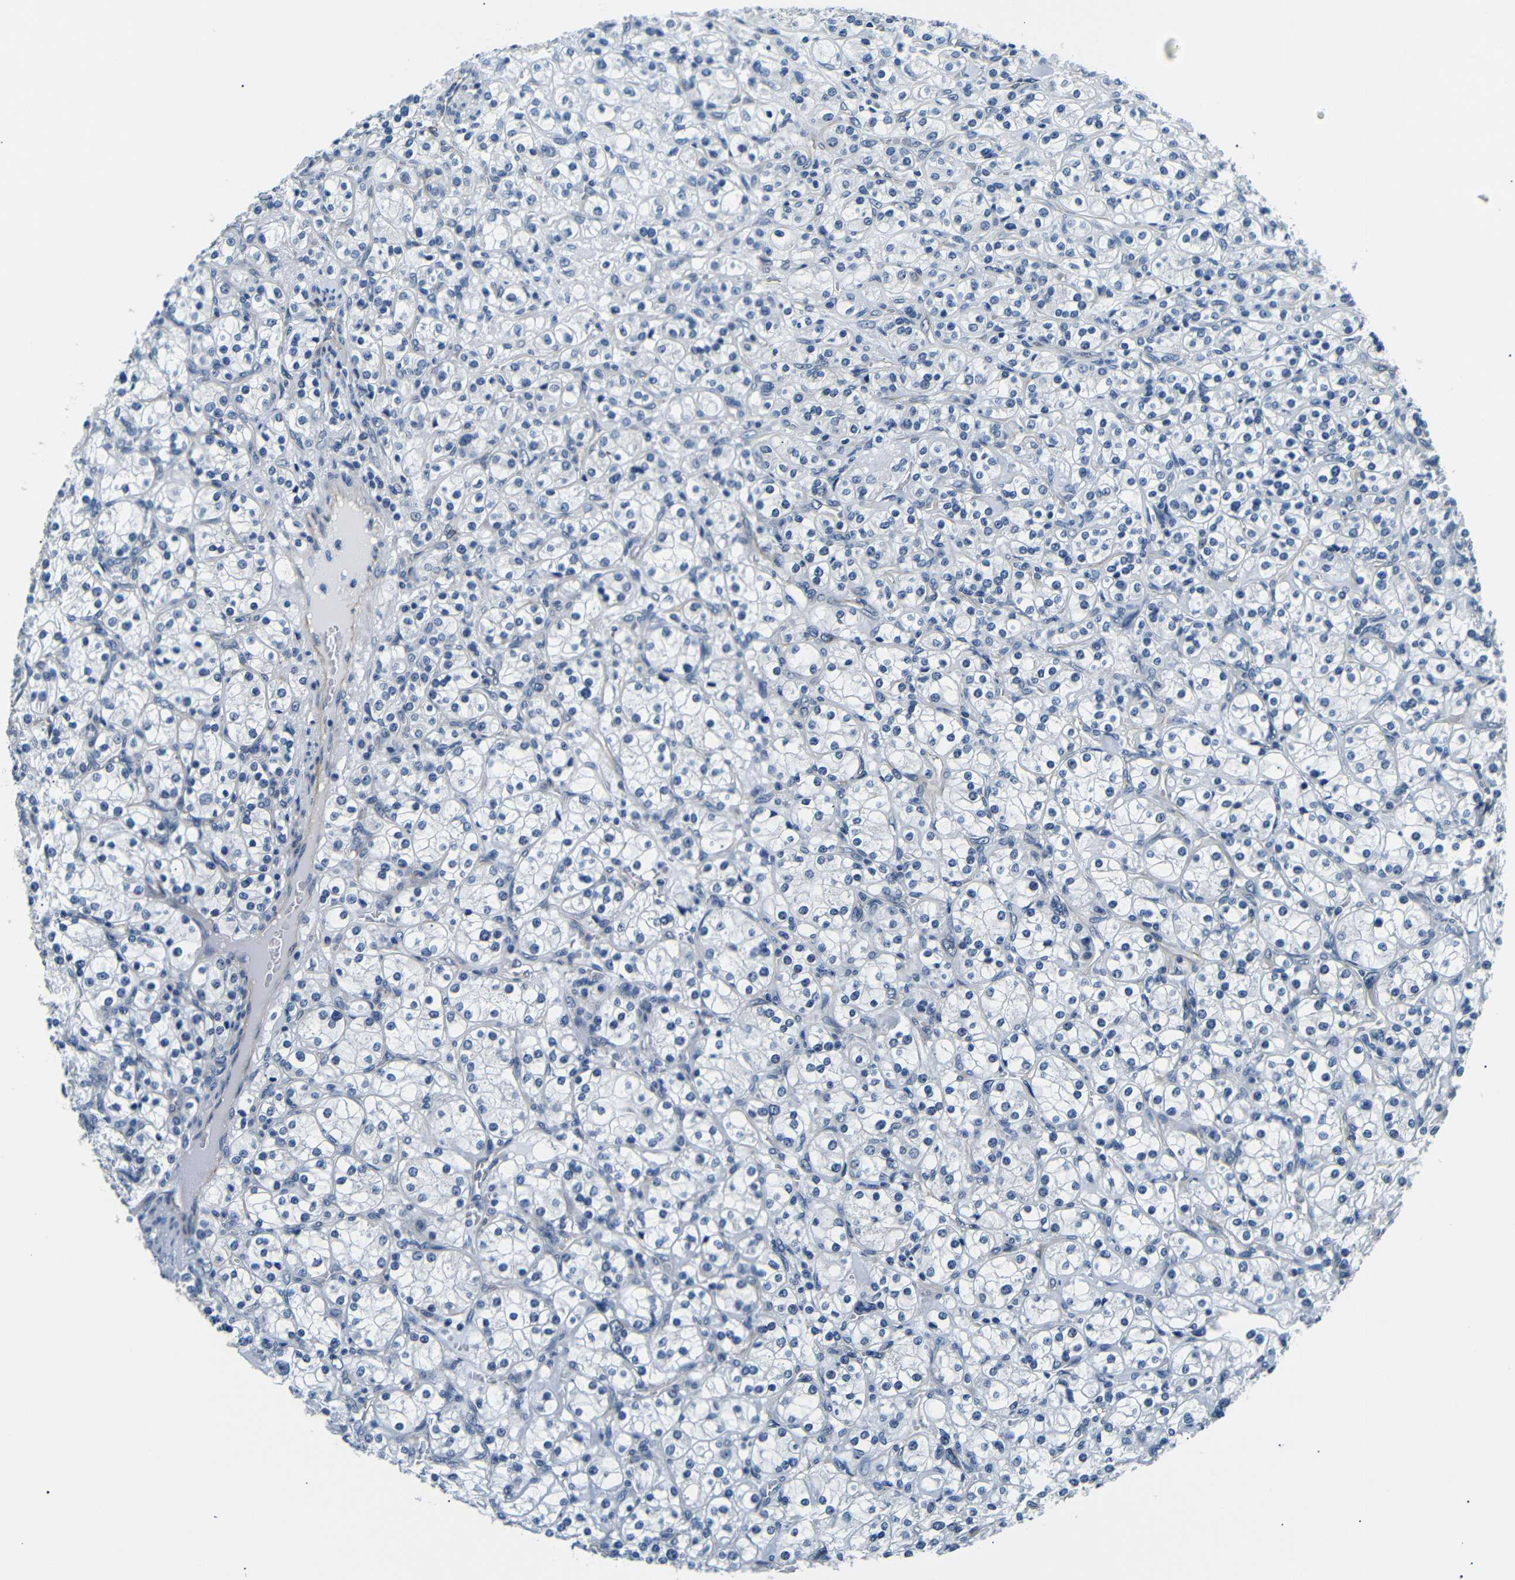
{"staining": {"intensity": "negative", "quantity": "none", "location": "none"}, "tissue": "renal cancer", "cell_type": "Tumor cells", "image_type": "cancer", "snomed": [{"axis": "morphology", "description": "Adenocarcinoma, NOS"}, {"axis": "topography", "description": "Kidney"}], "caption": "This is an immunohistochemistry photomicrograph of human renal cancer. There is no staining in tumor cells.", "gene": "TAFA1", "patient": {"sex": "male", "age": 77}}